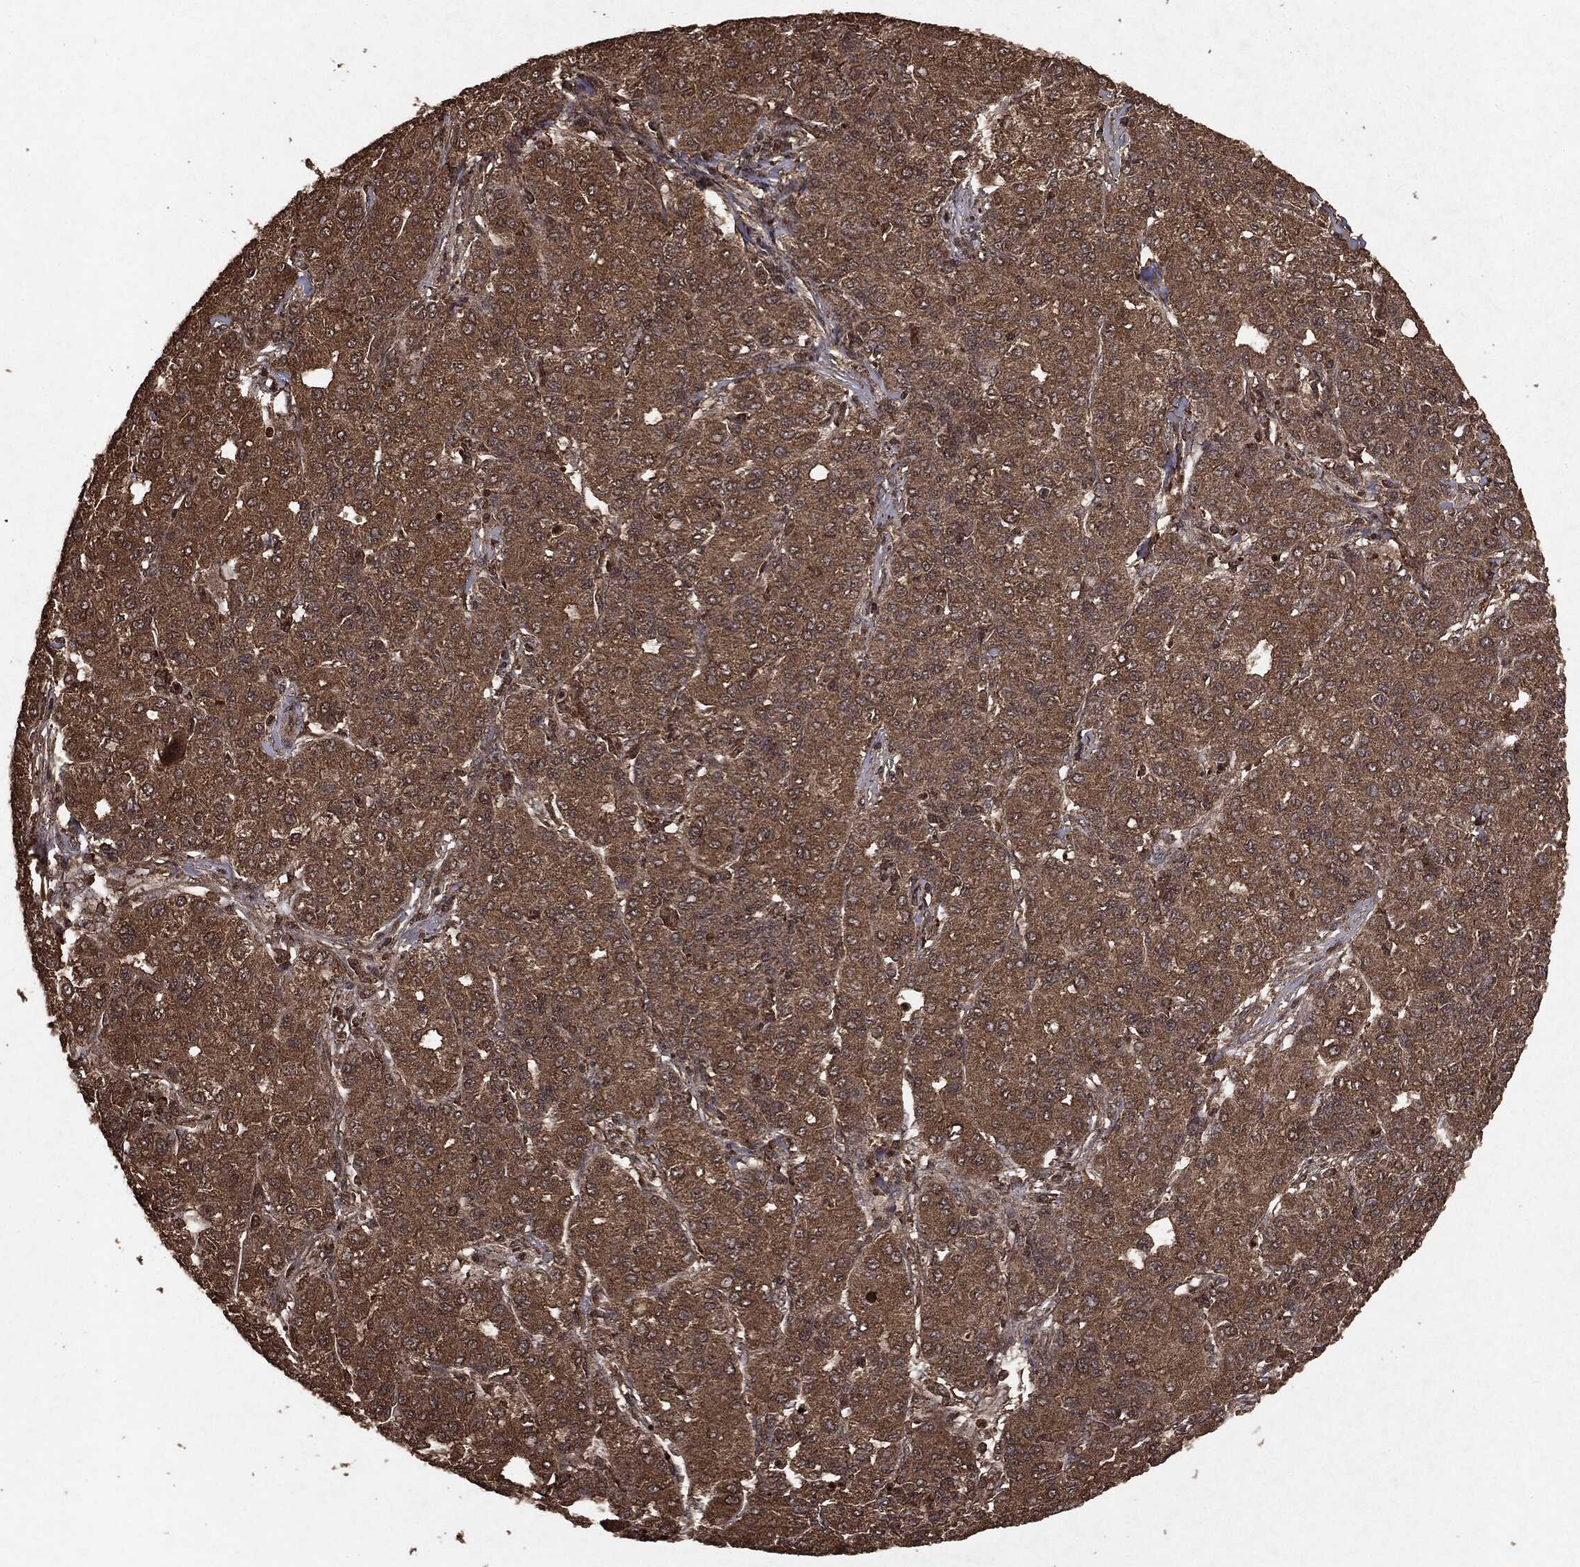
{"staining": {"intensity": "moderate", "quantity": ">75%", "location": "cytoplasmic/membranous"}, "tissue": "liver cancer", "cell_type": "Tumor cells", "image_type": "cancer", "snomed": [{"axis": "morphology", "description": "Carcinoma, Hepatocellular, NOS"}, {"axis": "topography", "description": "Liver"}], "caption": "There is medium levels of moderate cytoplasmic/membranous staining in tumor cells of liver cancer, as demonstrated by immunohistochemical staining (brown color).", "gene": "NME1", "patient": {"sex": "male", "age": 65}}